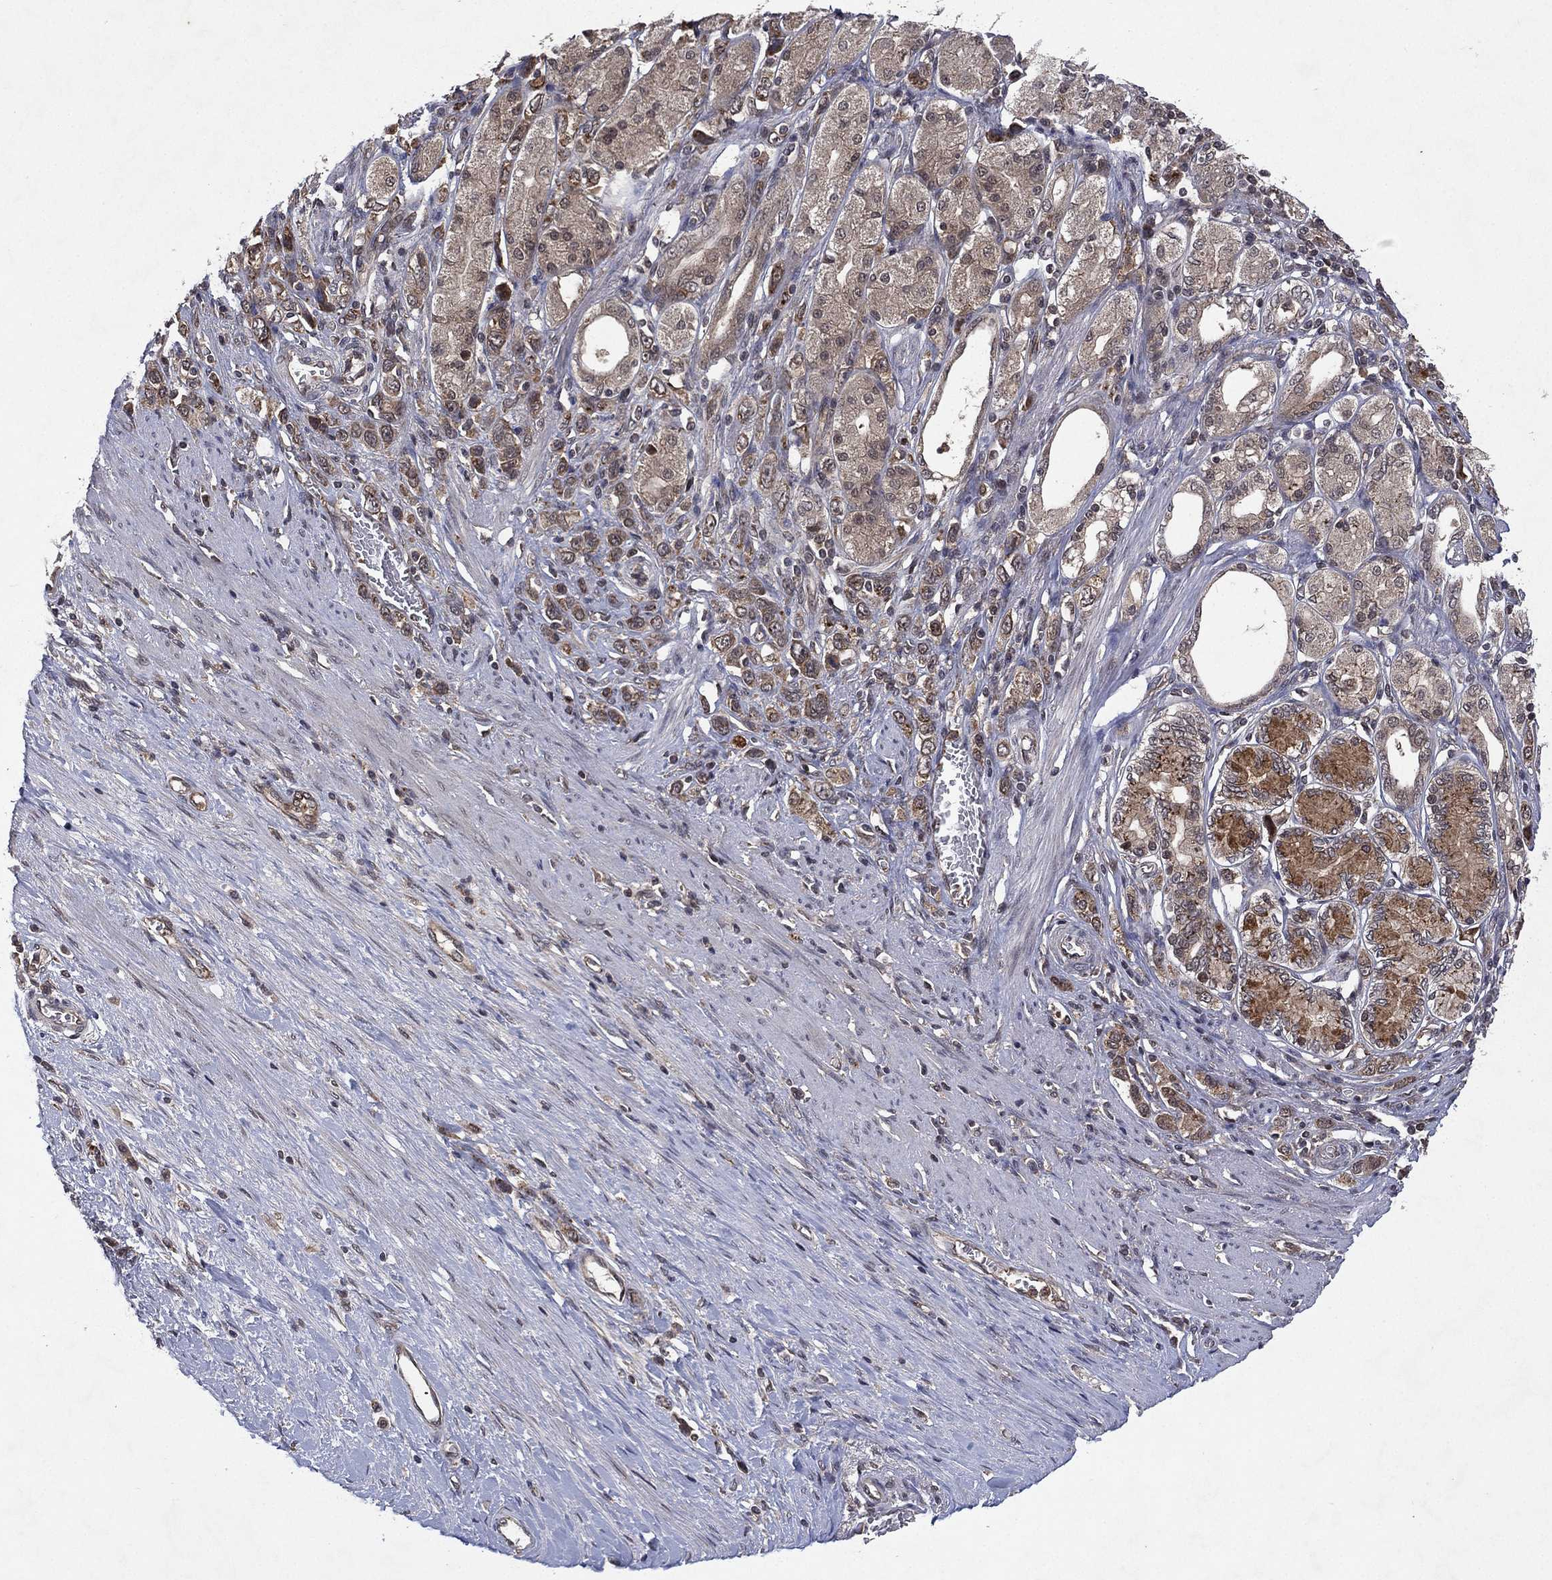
{"staining": {"intensity": "moderate", "quantity": "<25%", "location": "cytoplasmic/membranous"}, "tissue": "stomach cancer", "cell_type": "Tumor cells", "image_type": "cancer", "snomed": [{"axis": "morphology", "description": "Normal tissue, NOS"}, {"axis": "morphology", "description": "Adenocarcinoma, NOS"}, {"axis": "morphology", "description": "Adenocarcinoma, High grade"}, {"axis": "topography", "description": "Stomach, upper"}, {"axis": "topography", "description": "Stomach"}], "caption": "Stomach cancer tissue demonstrates moderate cytoplasmic/membranous expression in approximately <25% of tumor cells, visualized by immunohistochemistry. (DAB = brown stain, brightfield microscopy at high magnification).", "gene": "ATG4B", "patient": {"sex": "female", "age": 65}}